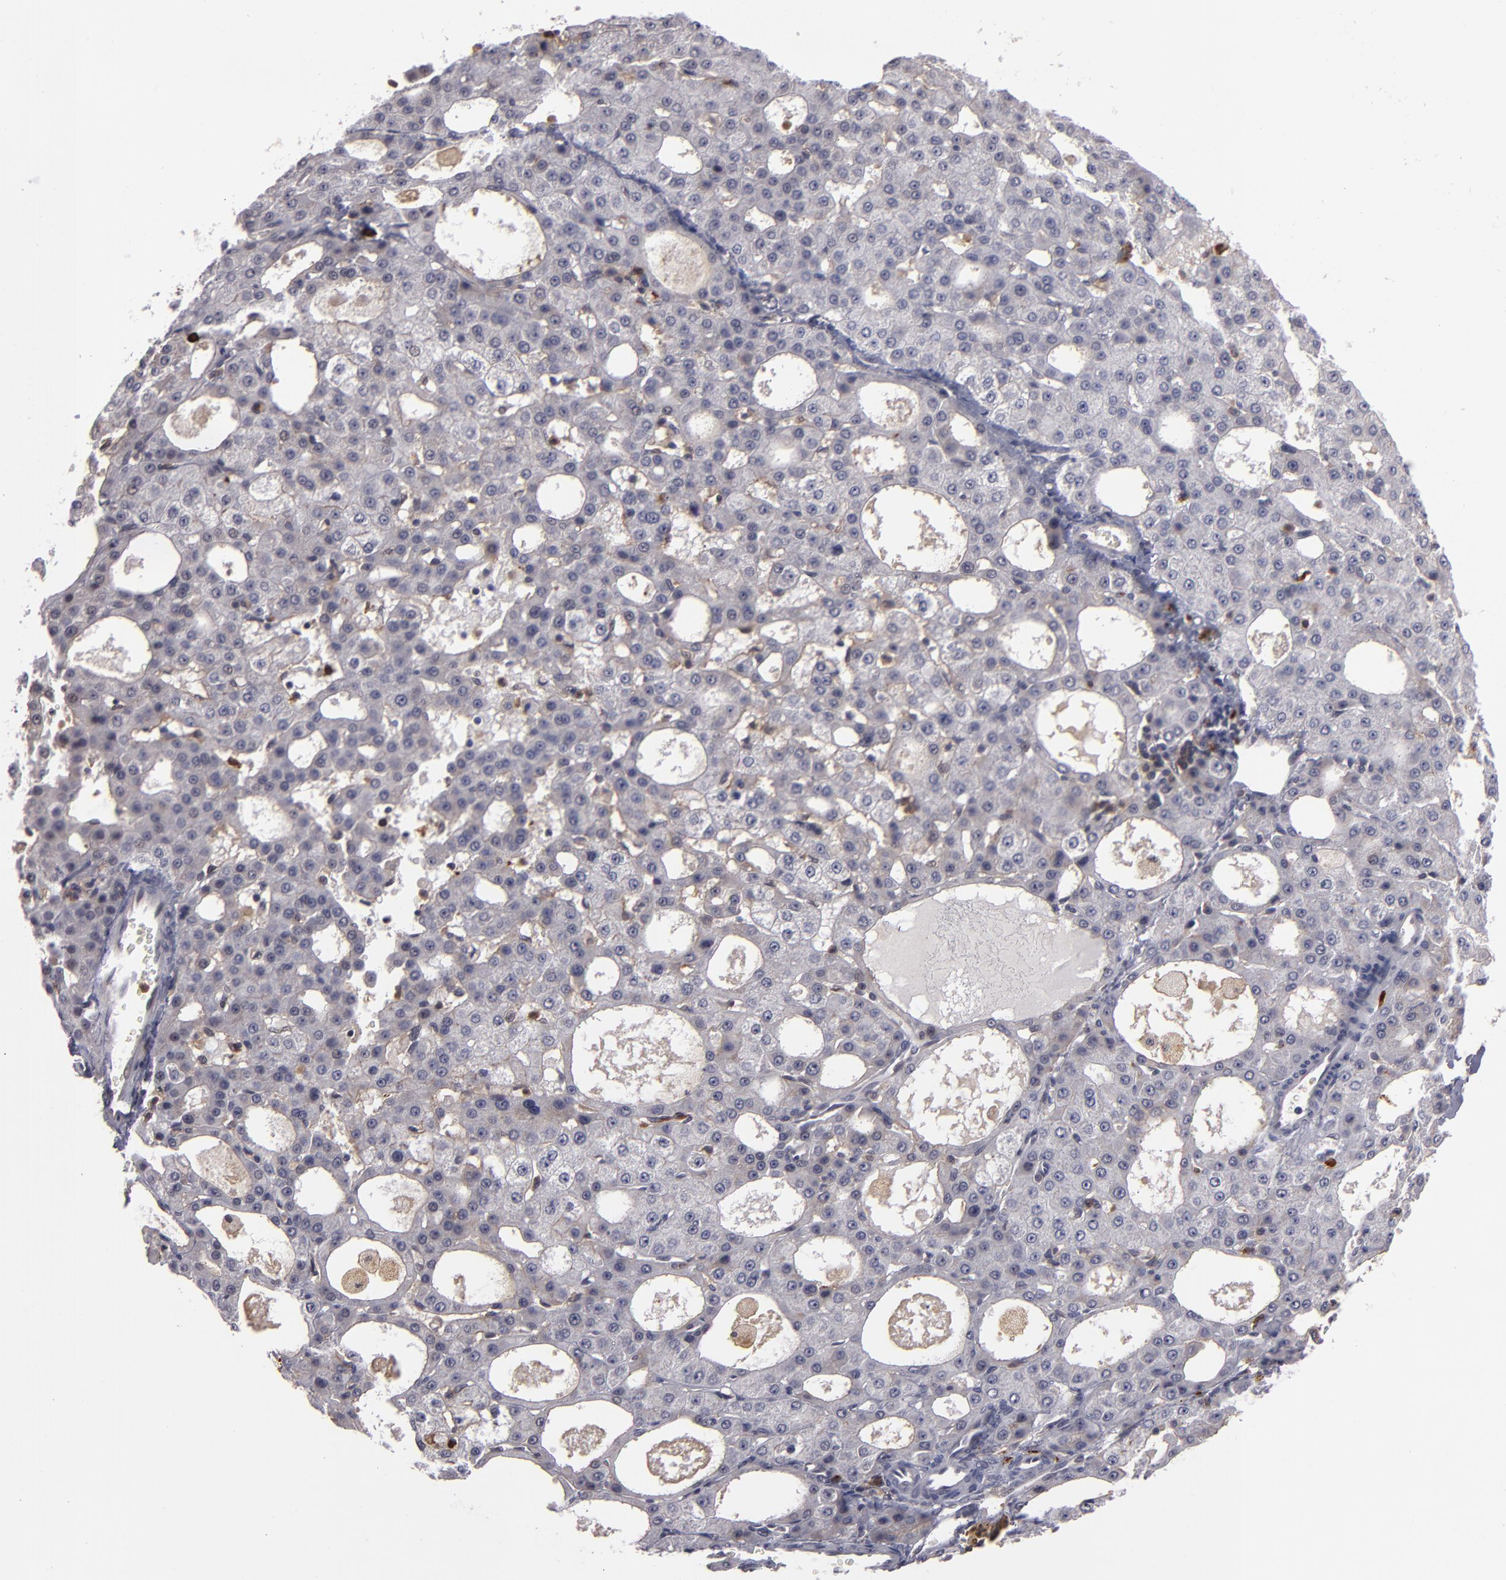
{"staining": {"intensity": "moderate", "quantity": ">75%", "location": "cytoplasmic/membranous"}, "tissue": "liver cancer", "cell_type": "Tumor cells", "image_type": "cancer", "snomed": [{"axis": "morphology", "description": "Carcinoma, Hepatocellular, NOS"}, {"axis": "topography", "description": "Liver"}], "caption": "Human liver cancer stained with a brown dye reveals moderate cytoplasmic/membranous positive staining in about >75% of tumor cells.", "gene": "STX3", "patient": {"sex": "male", "age": 47}}